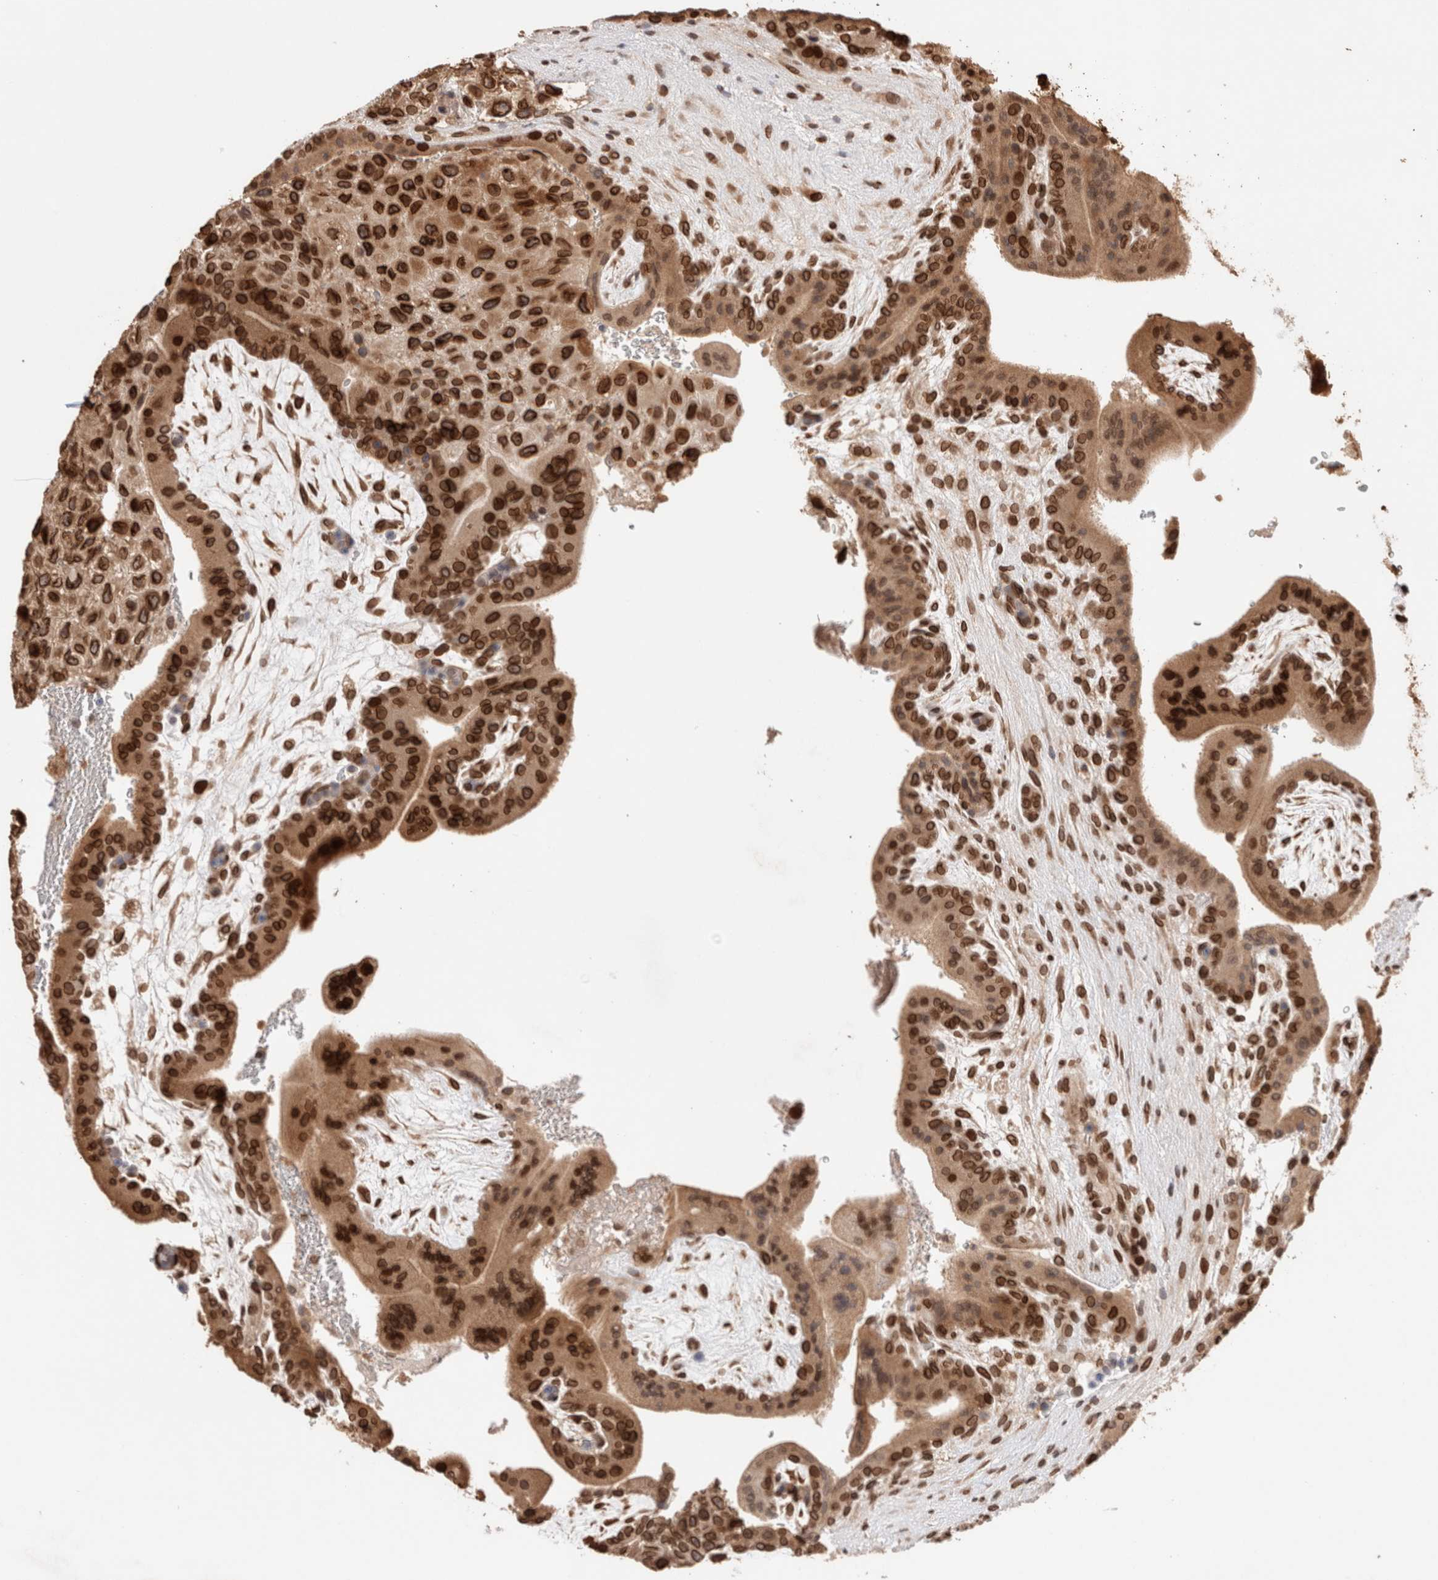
{"staining": {"intensity": "strong", "quantity": ">75%", "location": "cytoplasmic/membranous,nuclear"}, "tissue": "placenta", "cell_type": "Decidual cells", "image_type": "normal", "snomed": [{"axis": "morphology", "description": "Normal tissue, NOS"}, {"axis": "topography", "description": "Placenta"}], "caption": "Strong cytoplasmic/membranous,nuclear staining for a protein is present in approximately >75% of decidual cells of unremarkable placenta using IHC.", "gene": "TPR", "patient": {"sex": "female", "age": 35}}